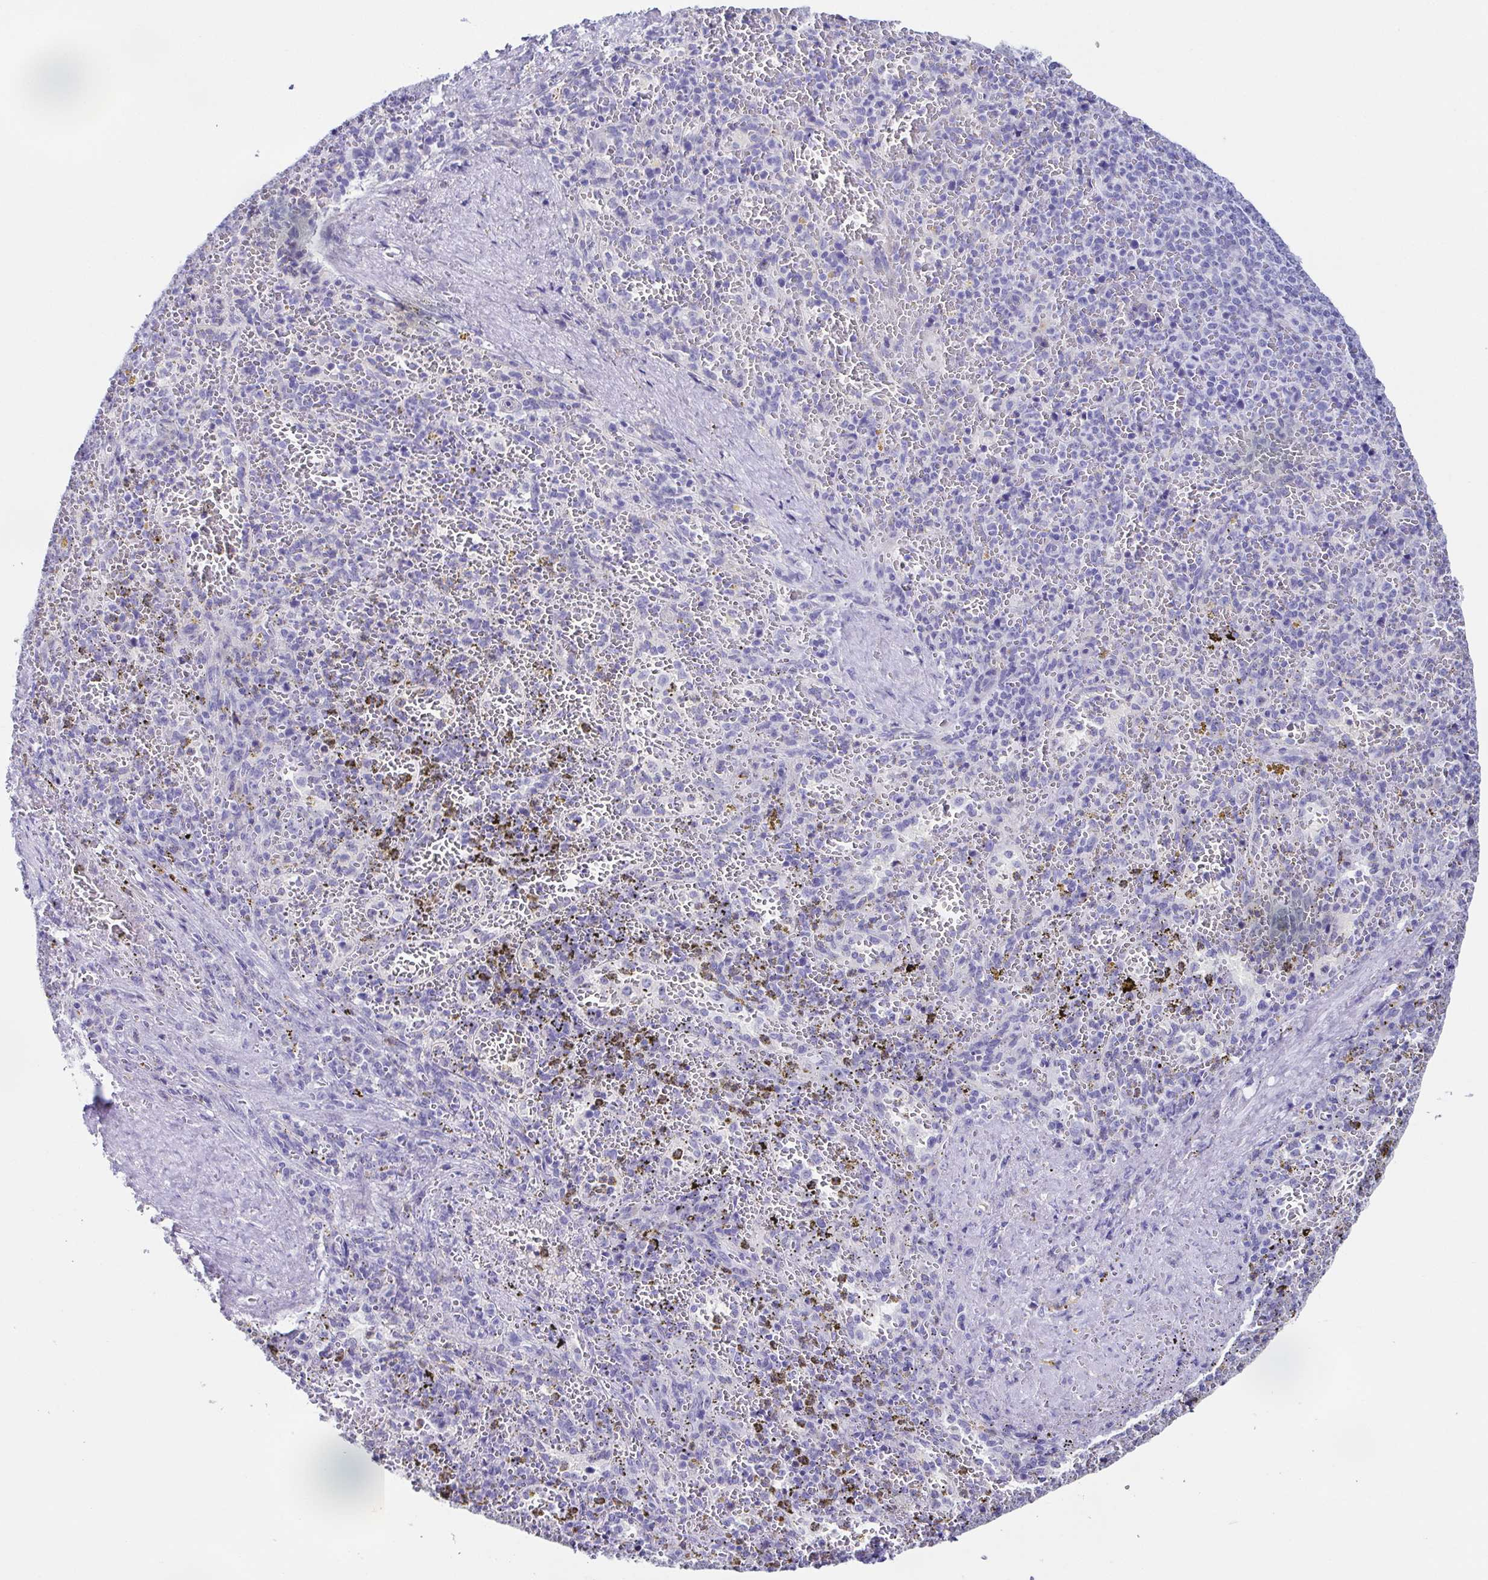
{"staining": {"intensity": "negative", "quantity": "none", "location": "none"}, "tissue": "spleen", "cell_type": "Cells in red pulp", "image_type": "normal", "snomed": [{"axis": "morphology", "description": "Normal tissue, NOS"}, {"axis": "topography", "description": "Spleen"}], "caption": "Immunohistochemistry image of unremarkable human spleen stained for a protein (brown), which shows no expression in cells in red pulp. The staining is performed using DAB brown chromogen with nuclei counter-stained in using hematoxylin.", "gene": "TNNT2", "patient": {"sex": "female", "age": 50}}